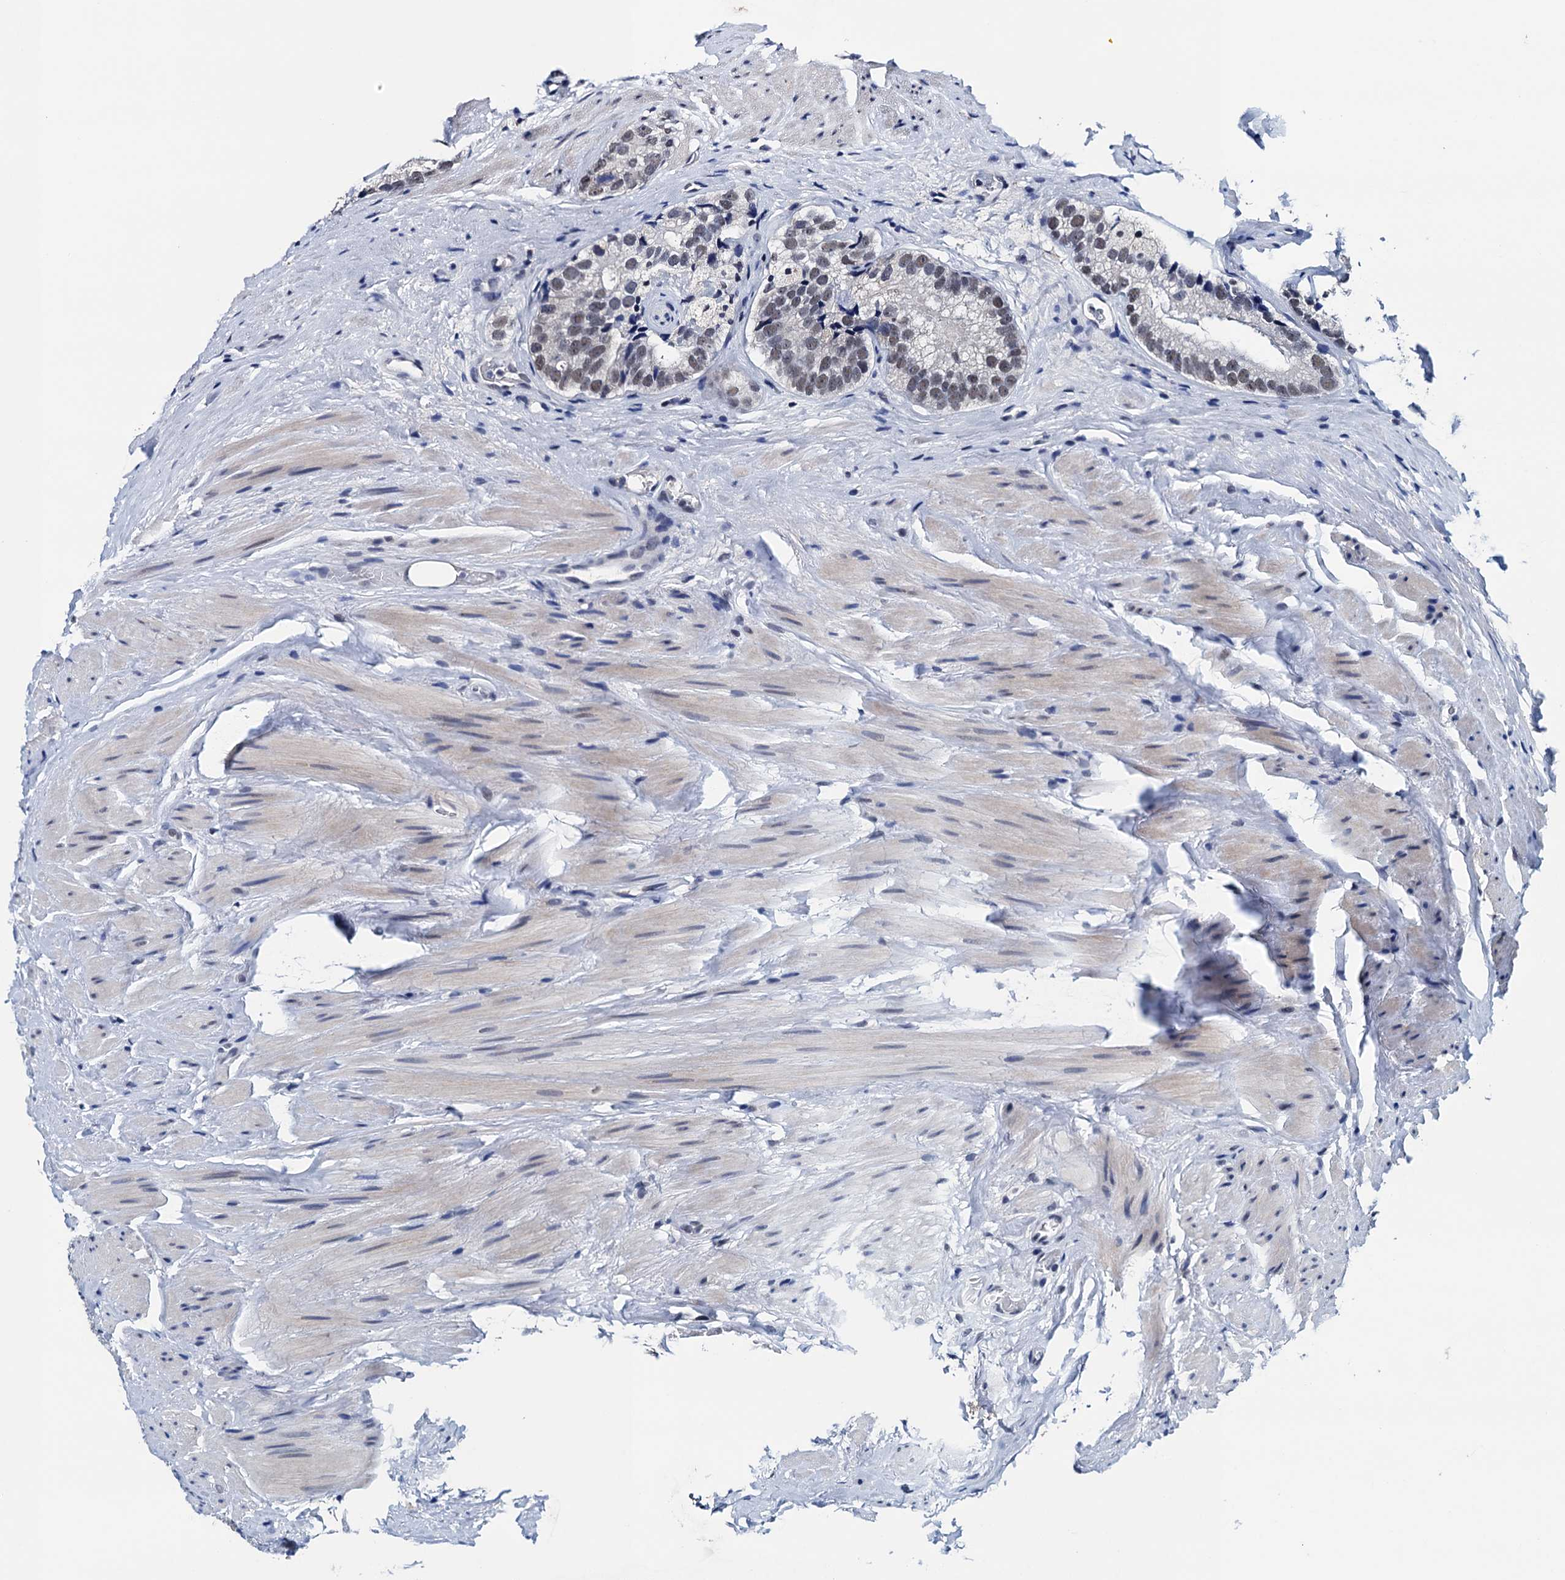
{"staining": {"intensity": "weak", "quantity": ">75%", "location": "nuclear"}, "tissue": "prostate cancer", "cell_type": "Tumor cells", "image_type": "cancer", "snomed": [{"axis": "morphology", "description": "Adenocarcinoma, High grade"}, {"axis": "topography", "description": "Prostate"}], "caption": "Human prostate cancer stained with a brown dye exhibits weak nuclear positive positivity in approximately >75% of tumor cells.", "gene": "FNBP4", "patient": {"sex": "male", "age": 56}}